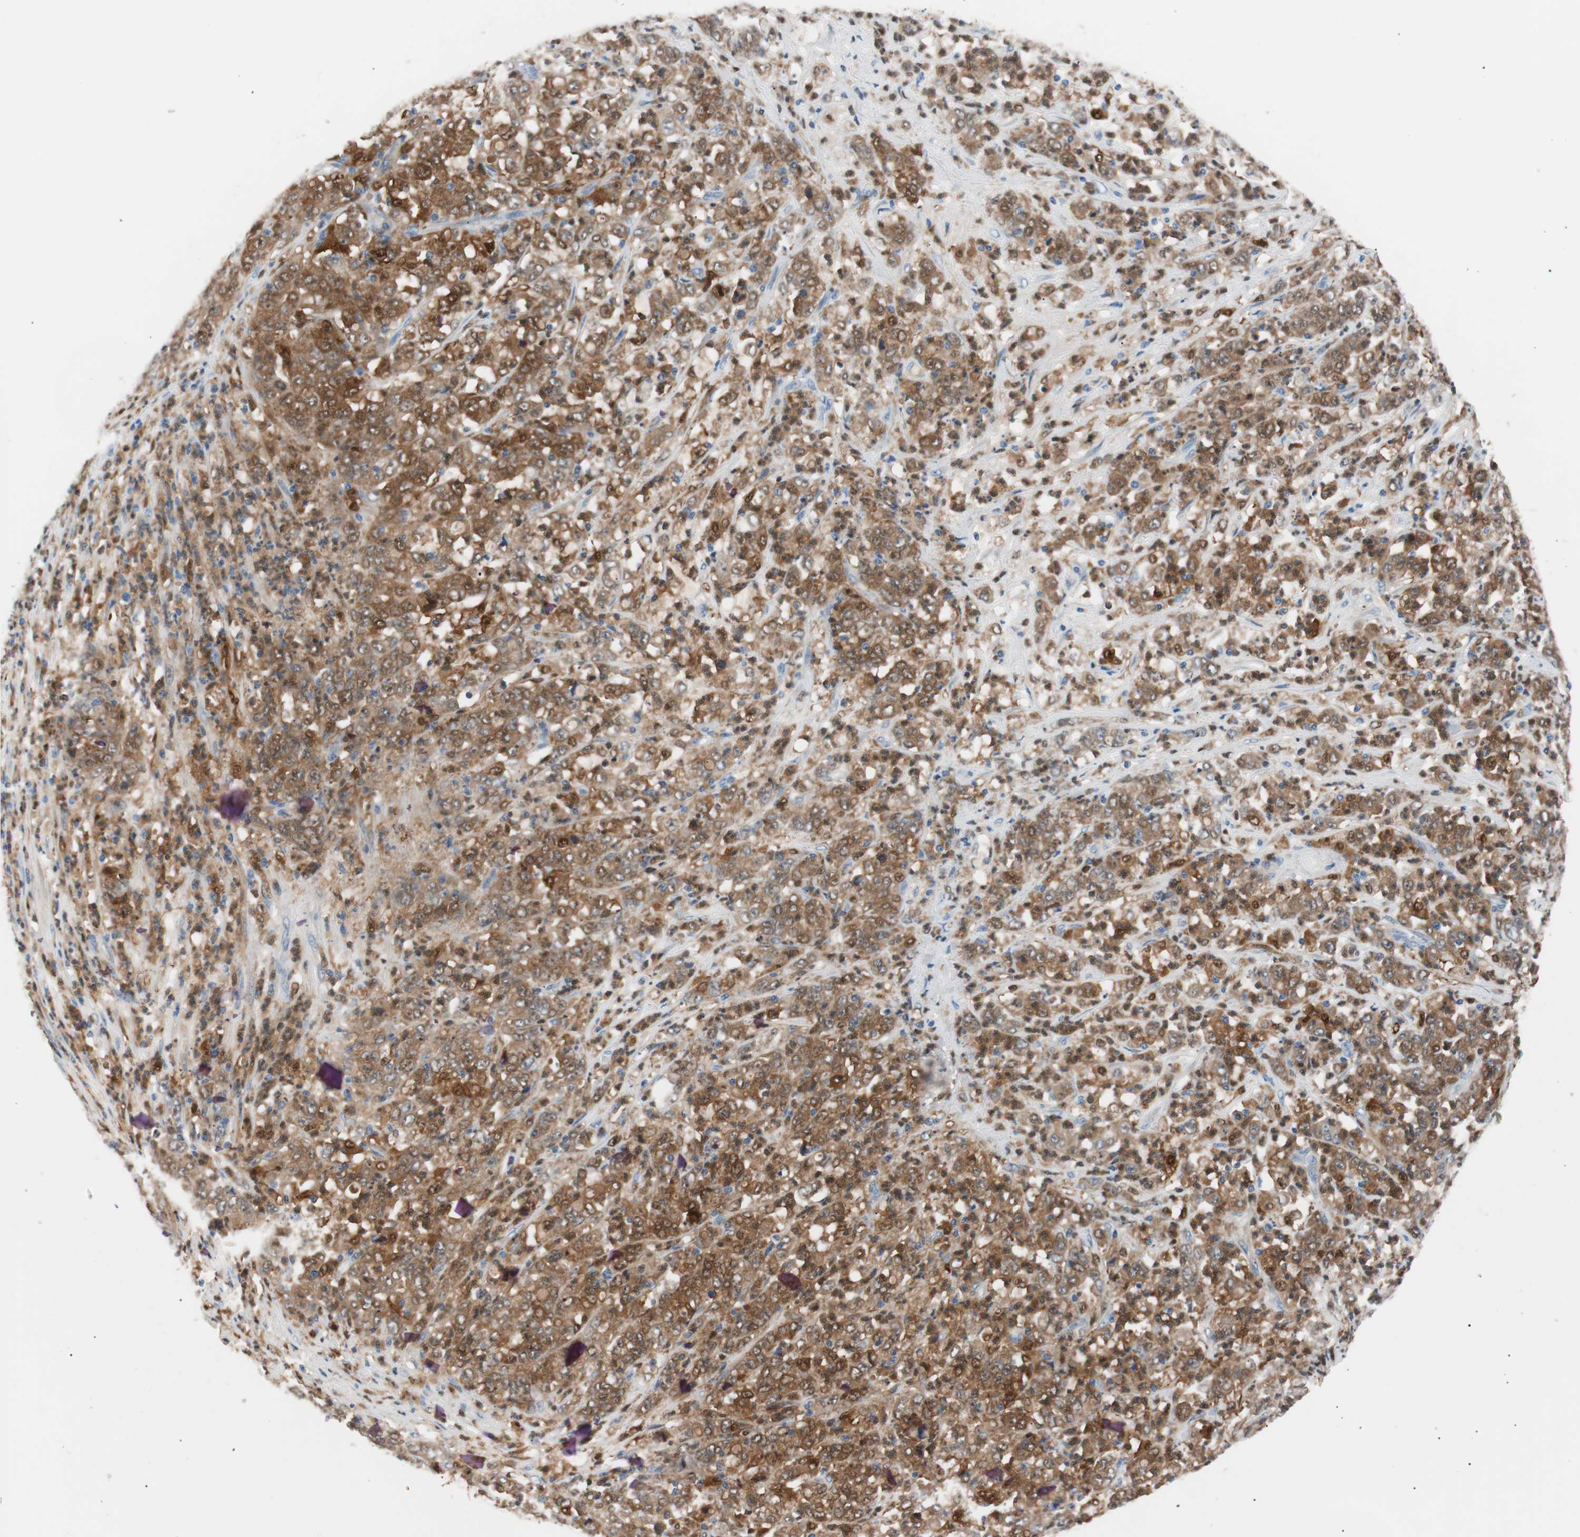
{"staining": {"intensity": "strong", "quantity": ">75%", "location": "cytoplasmic/membranous,nuclear"}, "tissue": "stomach cancer", "cell_type": "Tumor cells", "image_type": "cancer", "snomed": [{"axis": "morphology", "description": "Adenocarcinoma, NOS"}, {"axis": "topography", "description": "Stomach, lower"}], "caption": "IHC histopathology image of human stomach cancer stained for a protein (brown), which shows high levels of strong cytoplasmic/membranous and nuclear staining in about >75% of tumor cells.", "gene": "IL18", "patient": {"sex": "female", "age": 71}}